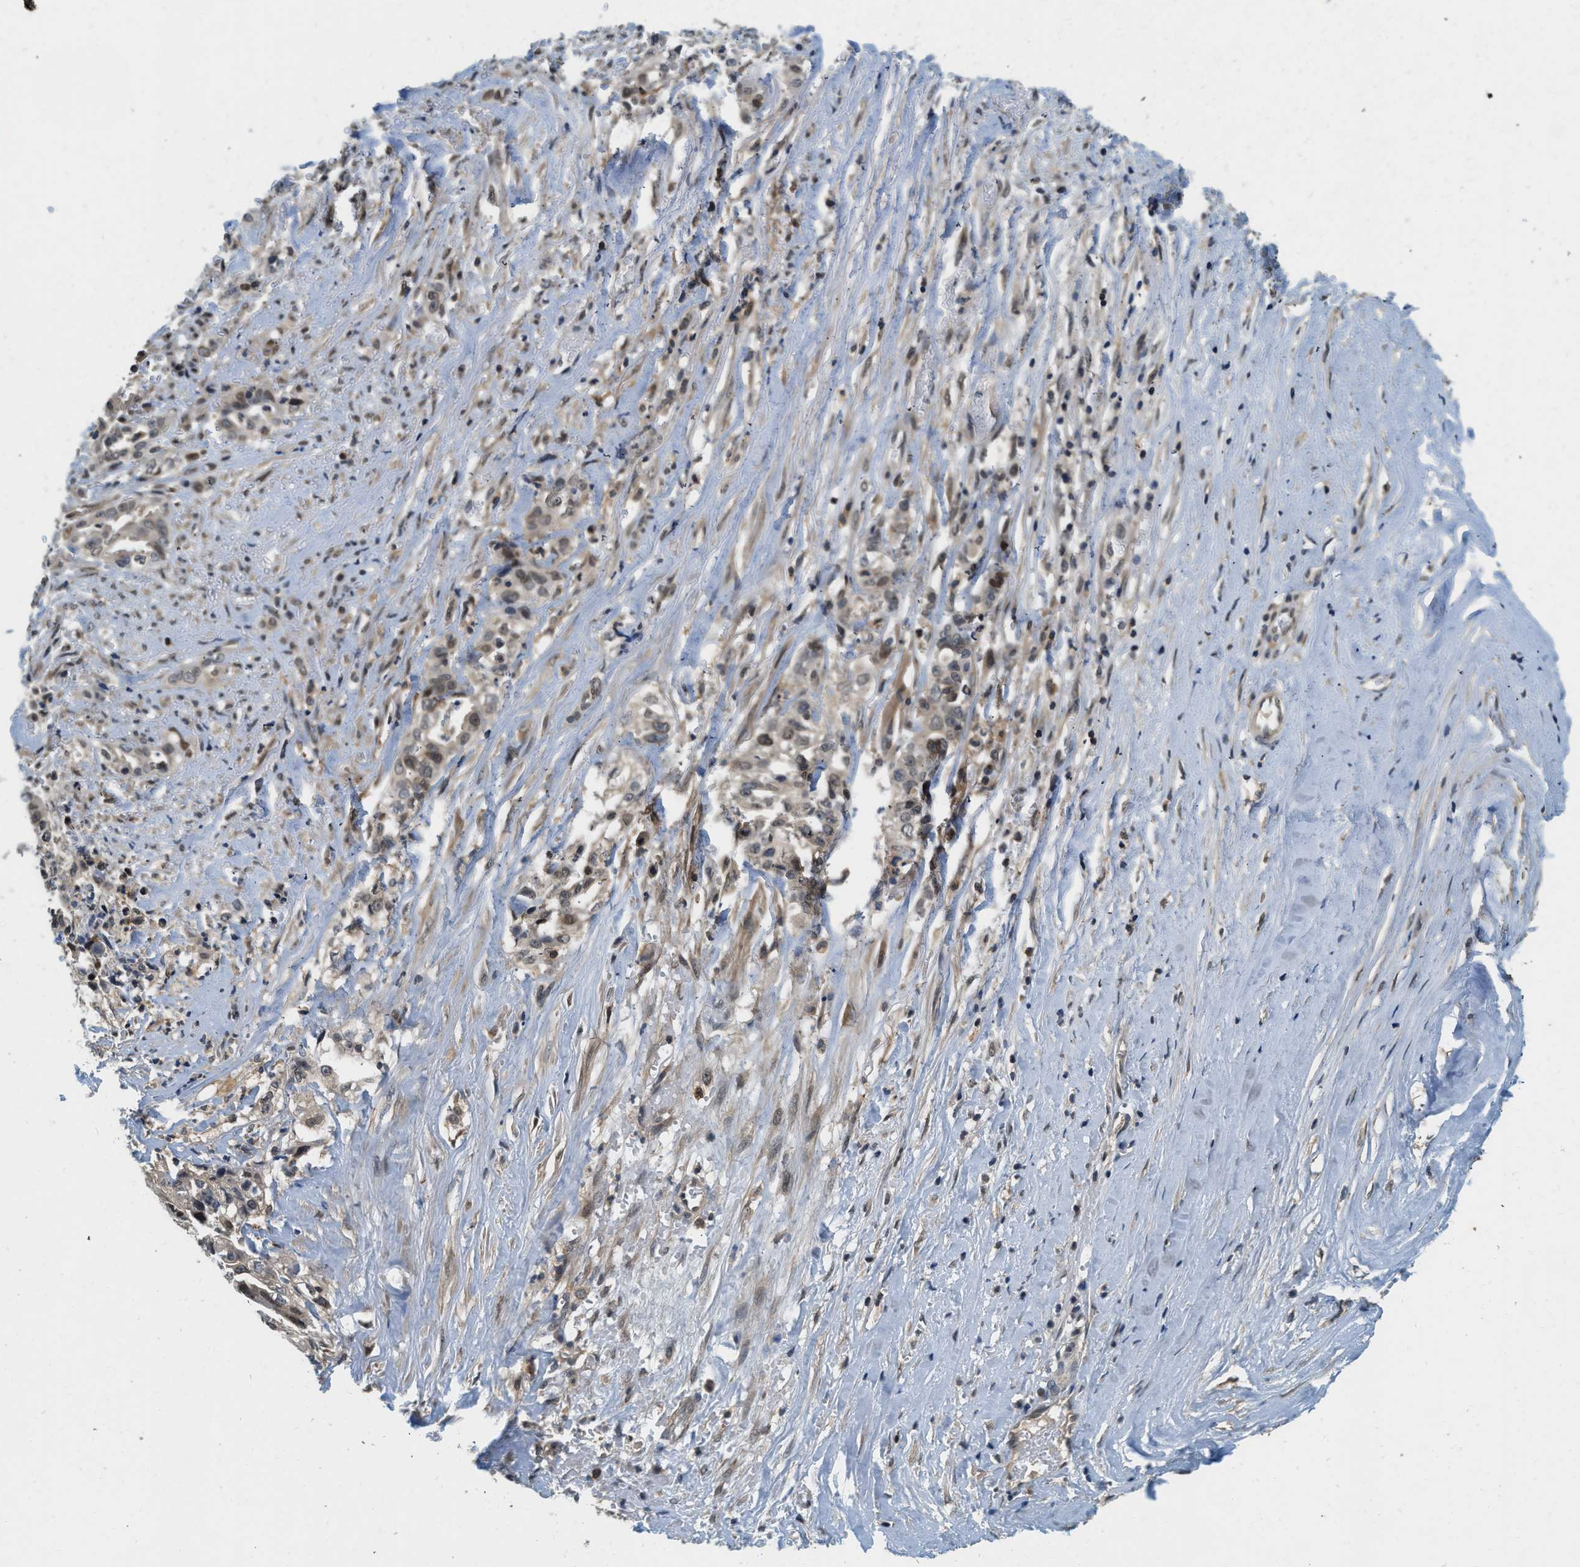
{"staining": {"intensity": "weak", "quantity": ">75%", "location": "cytoplasmic/membranous,nuclear"}, "tissue": "liver cancer", "cell_type": "Tumor cells", "image_type": "cancer", "snomed": [{"axis": "morphology", "description": "Cholangiocarcinoma"}, {"axis": "topography", "description": "Liver"}], "caption": "Human liver cholangiocarcinoma stained with a protein marker displays weak staining in tumor cells.", "gene": "GMPPB", "patient": {"sex": "female", "age": 70}}